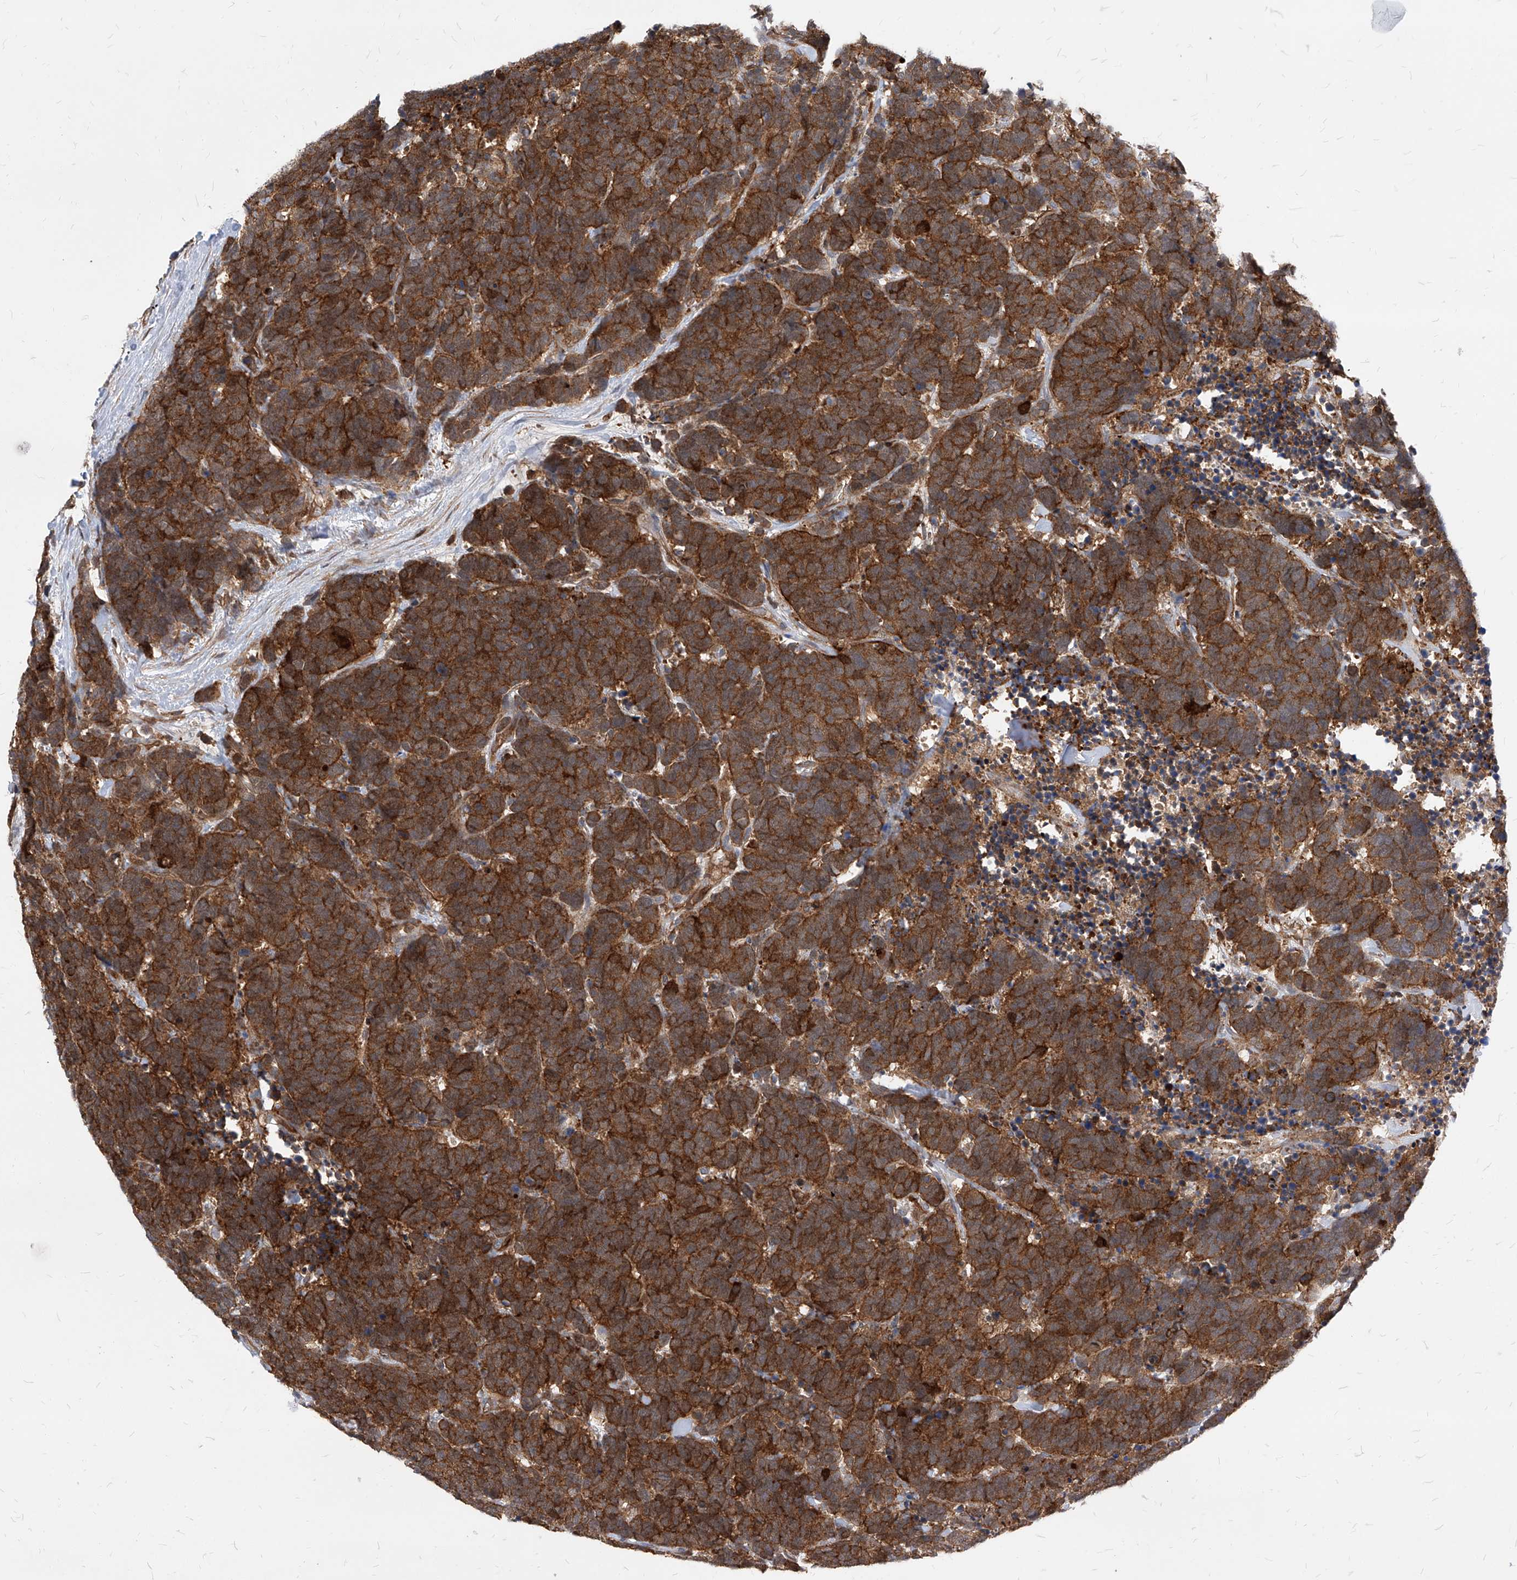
{"staining": {"intensity": "strong", "quantity": "25%-75%", "location": "cytoplasmic/membranous"}, "tissue": "carcinoid", "cell_type": "Tumor cells", "image_type": "cancer", "snomed": [{"axis": "morphology", "description": "Carcinoma, NOS"}, {"axis": "morphology", "description": "Carcinoid, malignant, NOS"}, {"axis": "topography", "description": "Urinary bladder"}], "caption": "An image of human malignant carcinoid stained for a protein demonstrates strong cytoplasmic/membranous brown staining in tumor cells. Using DAB (brown) and hematoxylin (blue) stains, captured at high magnification using brightfield microscopy.", "gene": "ABRACL", "patient": {"sex": "male", "age": 57}}